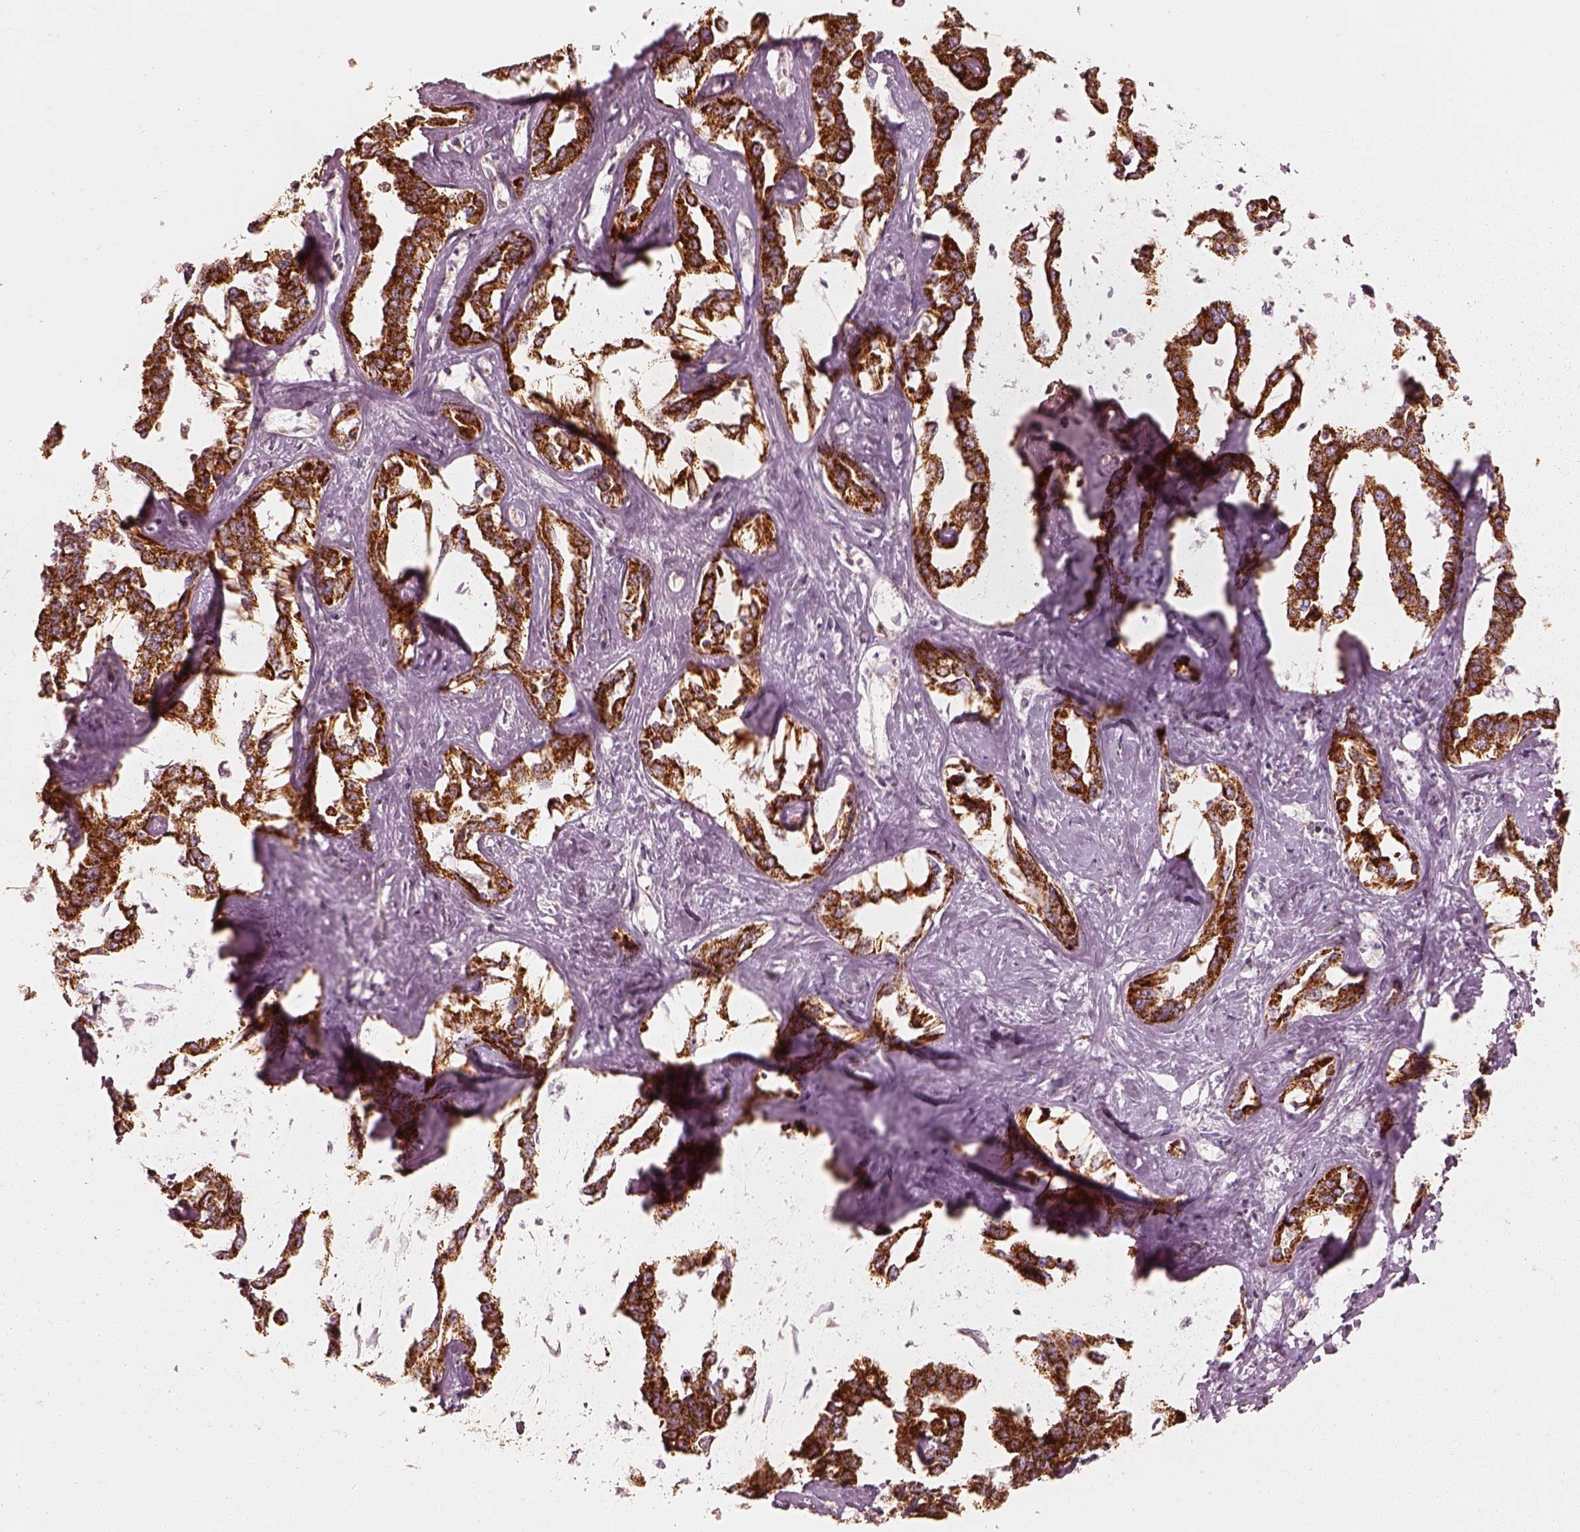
{"staining": {"intensity": "strong", "quantity": ">75%", "location": "cytoplasmic/membranous"}, "tissue": "liver cancer", "cell_type": "Tumor cells", "image_type": "cancer", "snomed": [{"axis": "morphology", "description": "Cholangiocarcinoma"}, {"axis": "topography", "description": "Liver"}], "caption": "Human liver cancer (cholangiocarcinoma) stained for a protein (brown) reveals strong cytoplasmic/membranous positive positivity in approximately >75% of tumor cells.", "gene": "ENTPD6", "patient": {"sex": "male", "age": 59}}